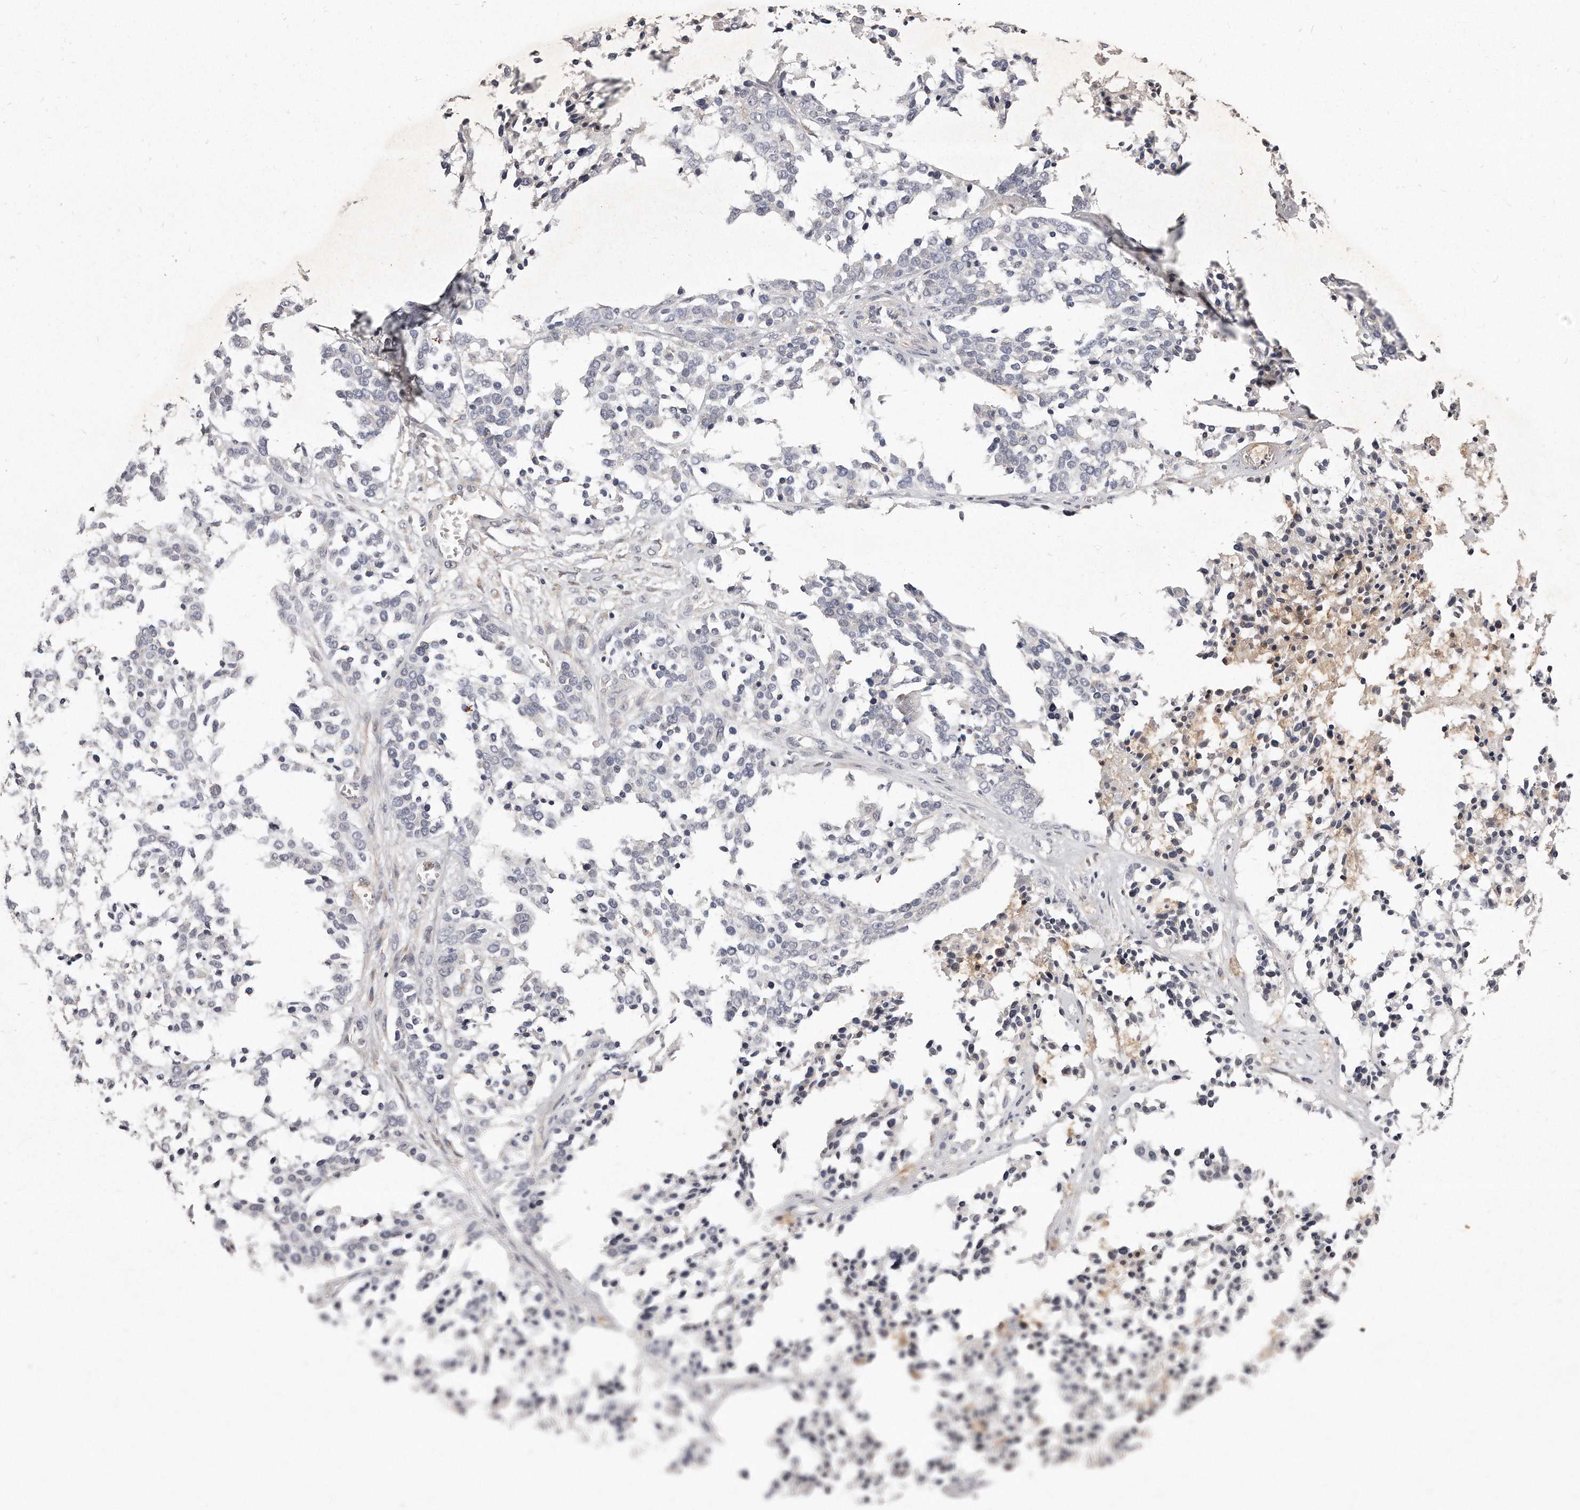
{"staining": {"intensity": "negative", "quantity": "none", "location": "none"}, "tissue": "ovarian cancer", "cell_type": "Tumor cells", "image_type": "cancer", "snomed": [{"axis": "morphology", "description": "Cystadenocarcinoma, serous, NOS"}, {"axis": "topography", "description": "Ovary"}], "caption": "Tumor cells are negative for brown protein staining in ovarian serous cystadenocarcinoma. The staining is performed using DAB (3,3'-diaminobenzidine) brown chromogen with nuclei counter-stained in using hematoxylin.", "gene": "TTLL4", "patient": {"sex": "female", "age": 44}}